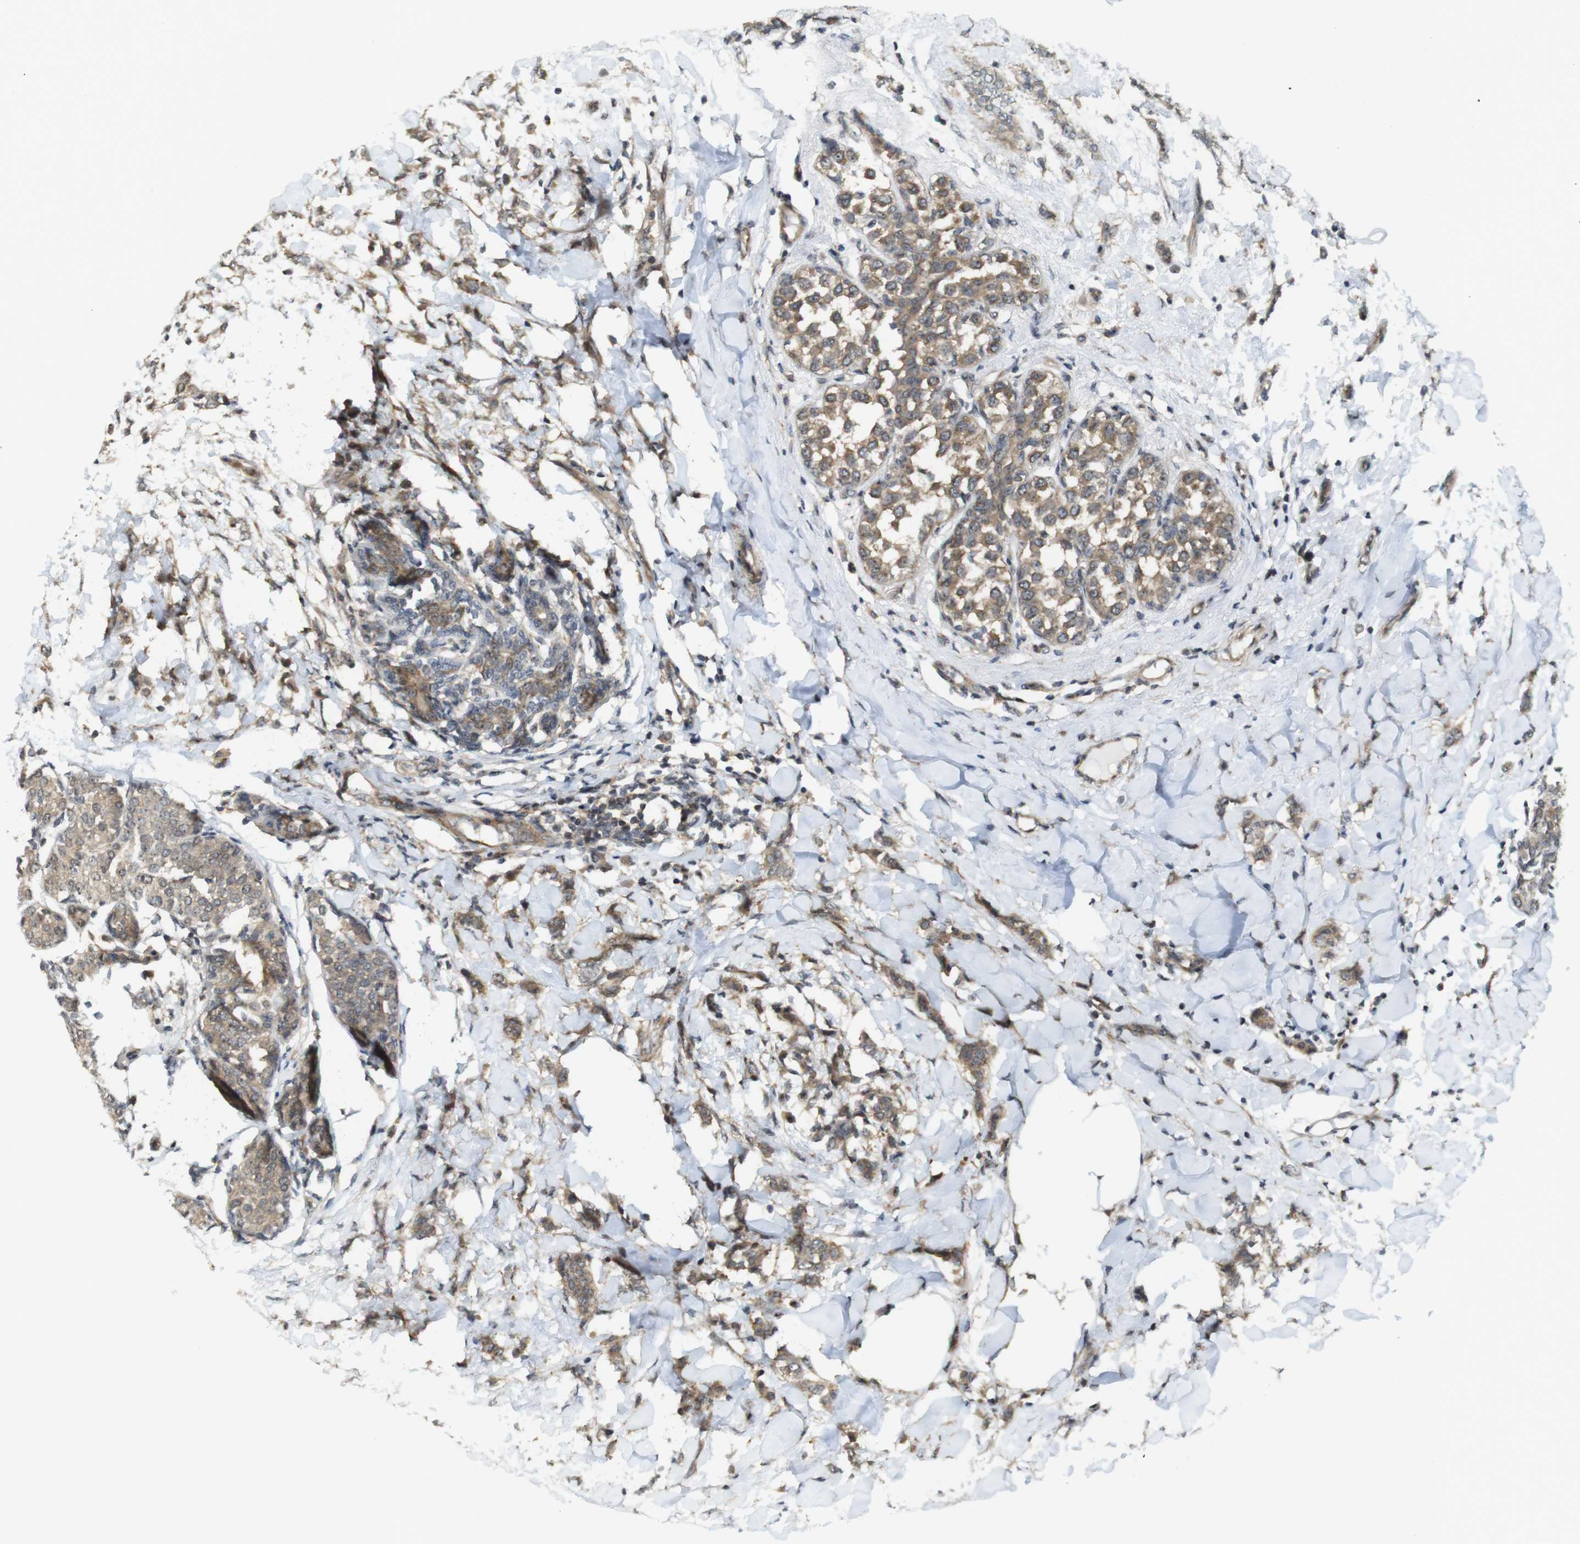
{"staining": {"intensity": "moderate", "quantity": ">75%", "location": "cytoplasmic/membranous"}, "tissue": "breast cancer", "cell_type": "Tumor cells", "image_type": "cancer", "snomed": [{"axis": "morphology", "description": "Lobular carcinoma, in situ"}, {"axis": "morphology", "description": "Lobular carcinoma"}, {"axis": "topography", "description": "Breast"}], "caption": "This is an image of immunohistochemistry (IHC) staining of breast lobular carcinoma, which shows moderate expression in the cytoplasmic/membranous of tumor cells.", "gene": "CC2D1A", "patient": {"sex": "female", "age": 41}}